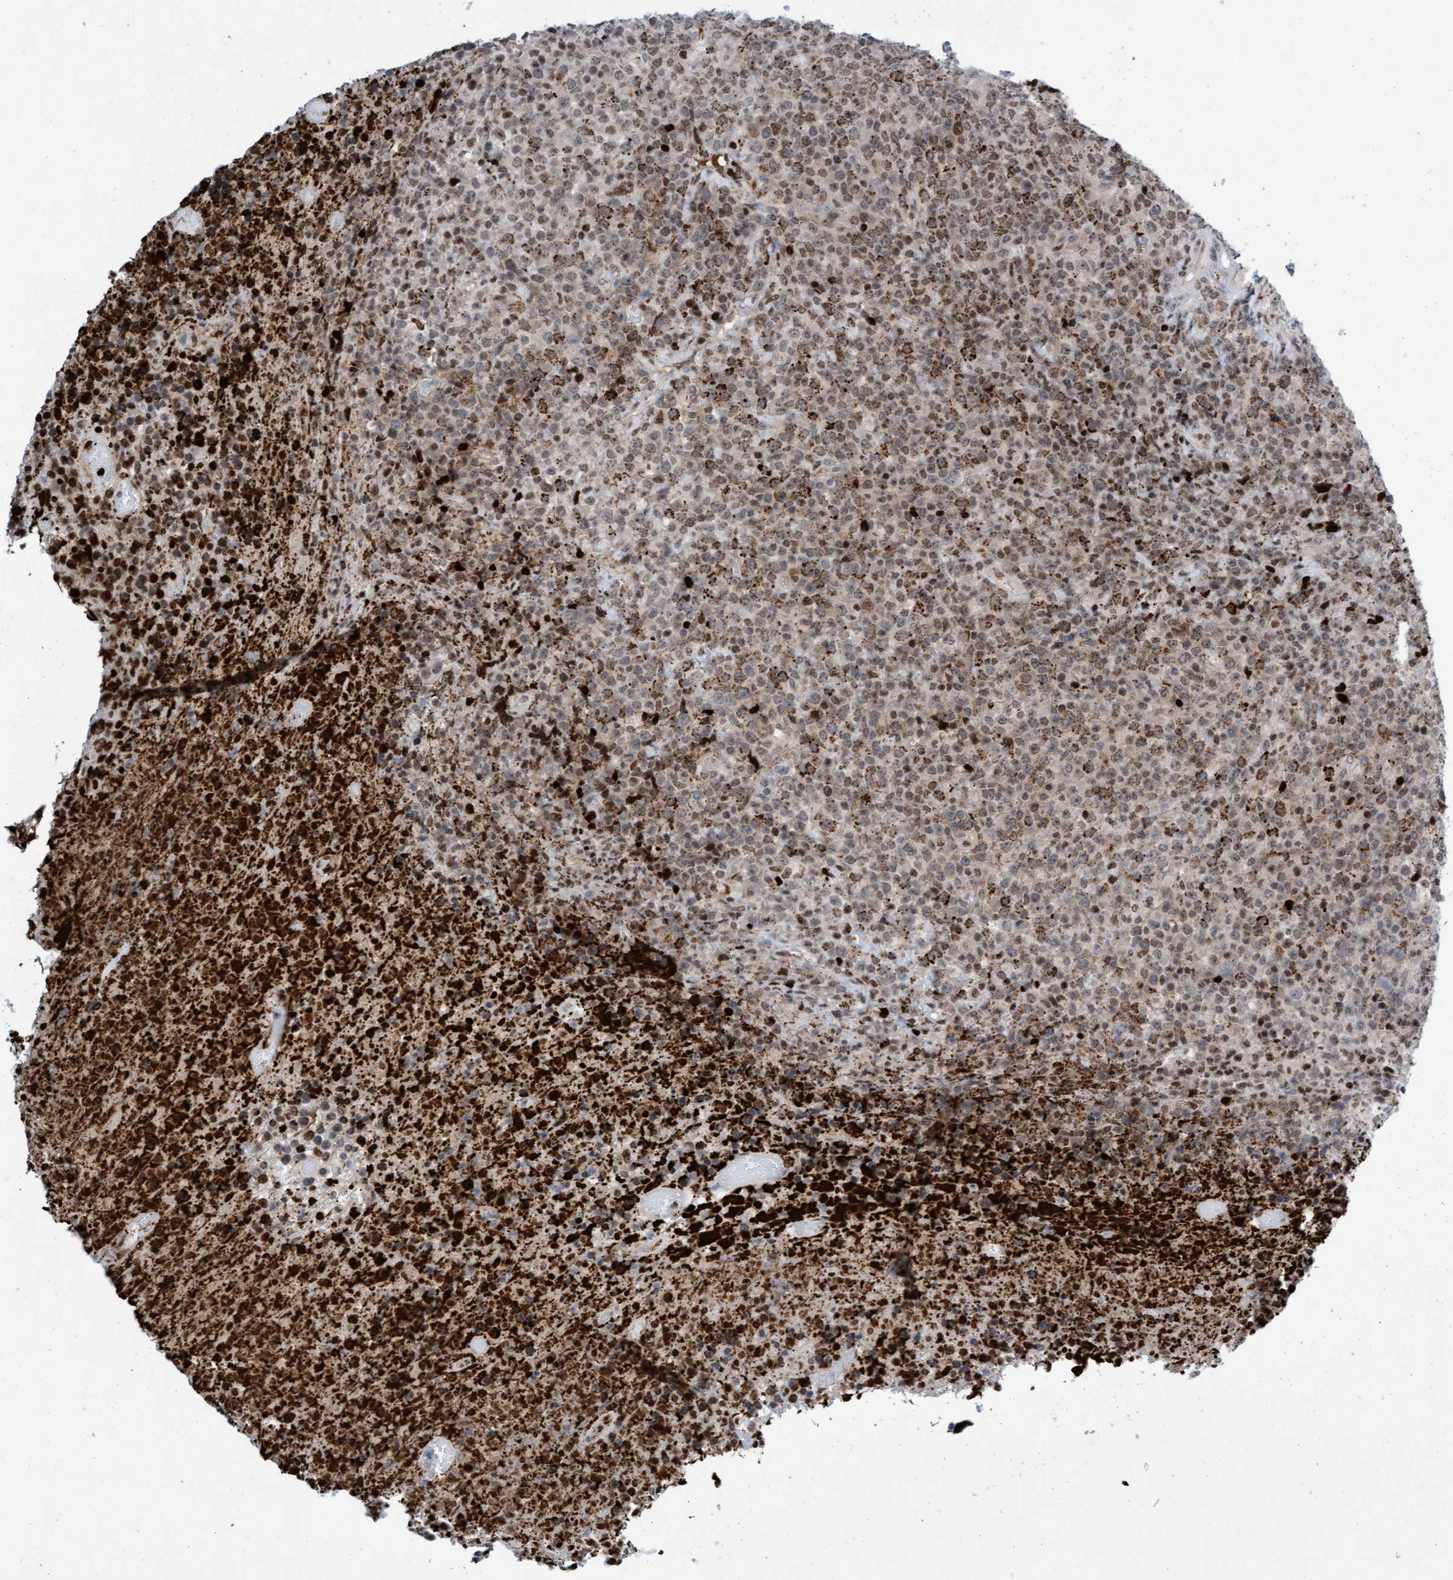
{"staining": {"intensity": "moderate", "quantity": ">75%", "location": "cytoplasmic/membranous,nuclear"}, "tissue": "lymphoma", "cell_type": "Tumor cells", "image_type": "cancer", "snomed": [{"axis": "morphology", "description": "Malignant lymphoma, non-Hodgkin's type, High grade"}, {"axis": "topography", "description": "Lymph node"}], "caption": "Tumor cells exhibit moderate cytoplasmic/membranous and nuclear expression in about >75% of cells in high-grade malignant lymphoma, non-Hodgkin's type.", "gene": "GLRX2", "patient": {"sex": "male", "age": 13}}